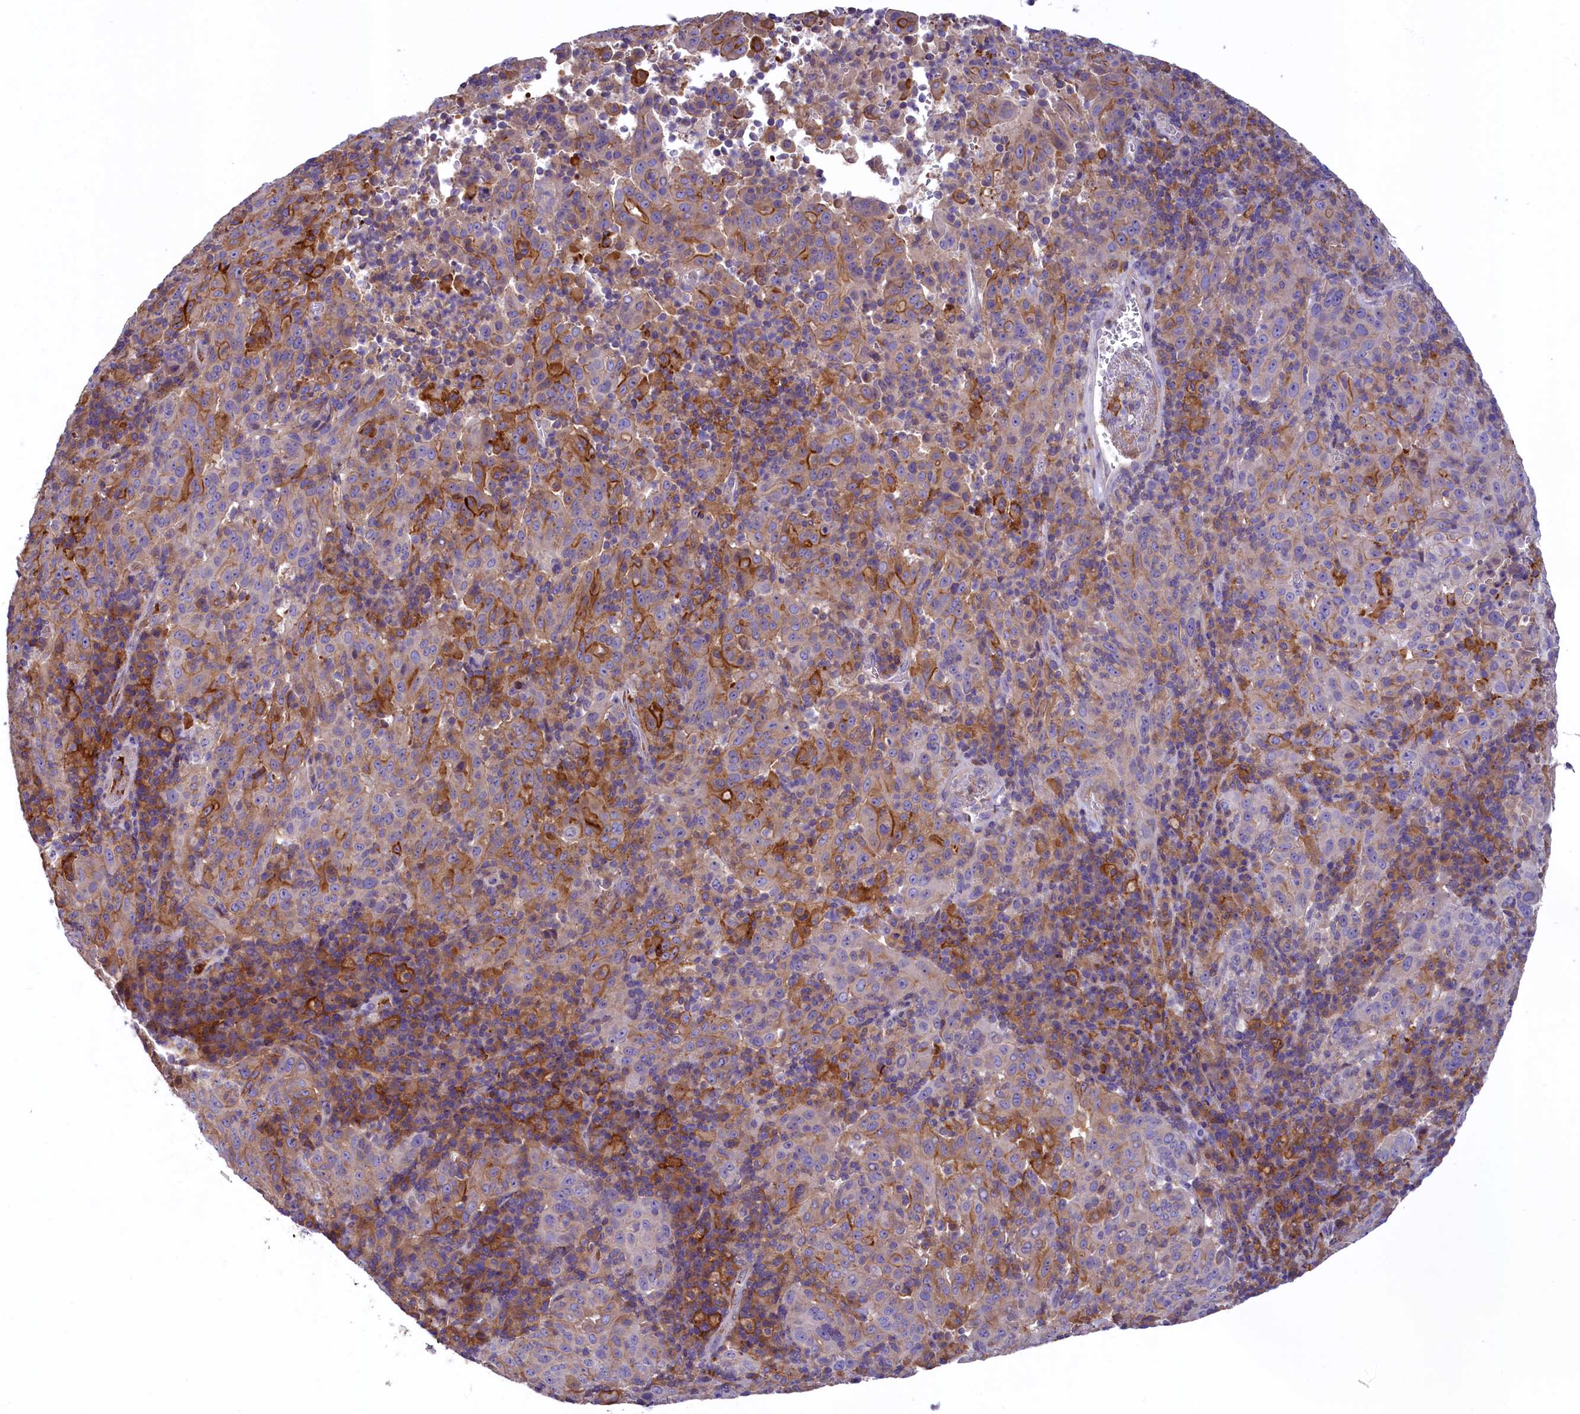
{"staining": {"intensity": "moderate", "quantity": "<25%", "location": "cytoplasmic/membranous"}, "tissue": "pancreatic cancer", "cell_type": "Tumor cells", "image_type": "cancer", "snomed": [{"axis": "morphology", "description": "Adenocarcinoma, NOS"}, {"axis": "topography", "description": "Pancreas"}], "caption": "An immunohistochemistry (IHC) histopathology image of neoplastic tissue is shown. Protein staining in brown highlights moderate cytoplasmic/membranous positivity in pancreatic cancer (adenocarcinoma) within tumor cells.", "gene": "HPS6", "patient": {"sex": "male", "age": 63}}